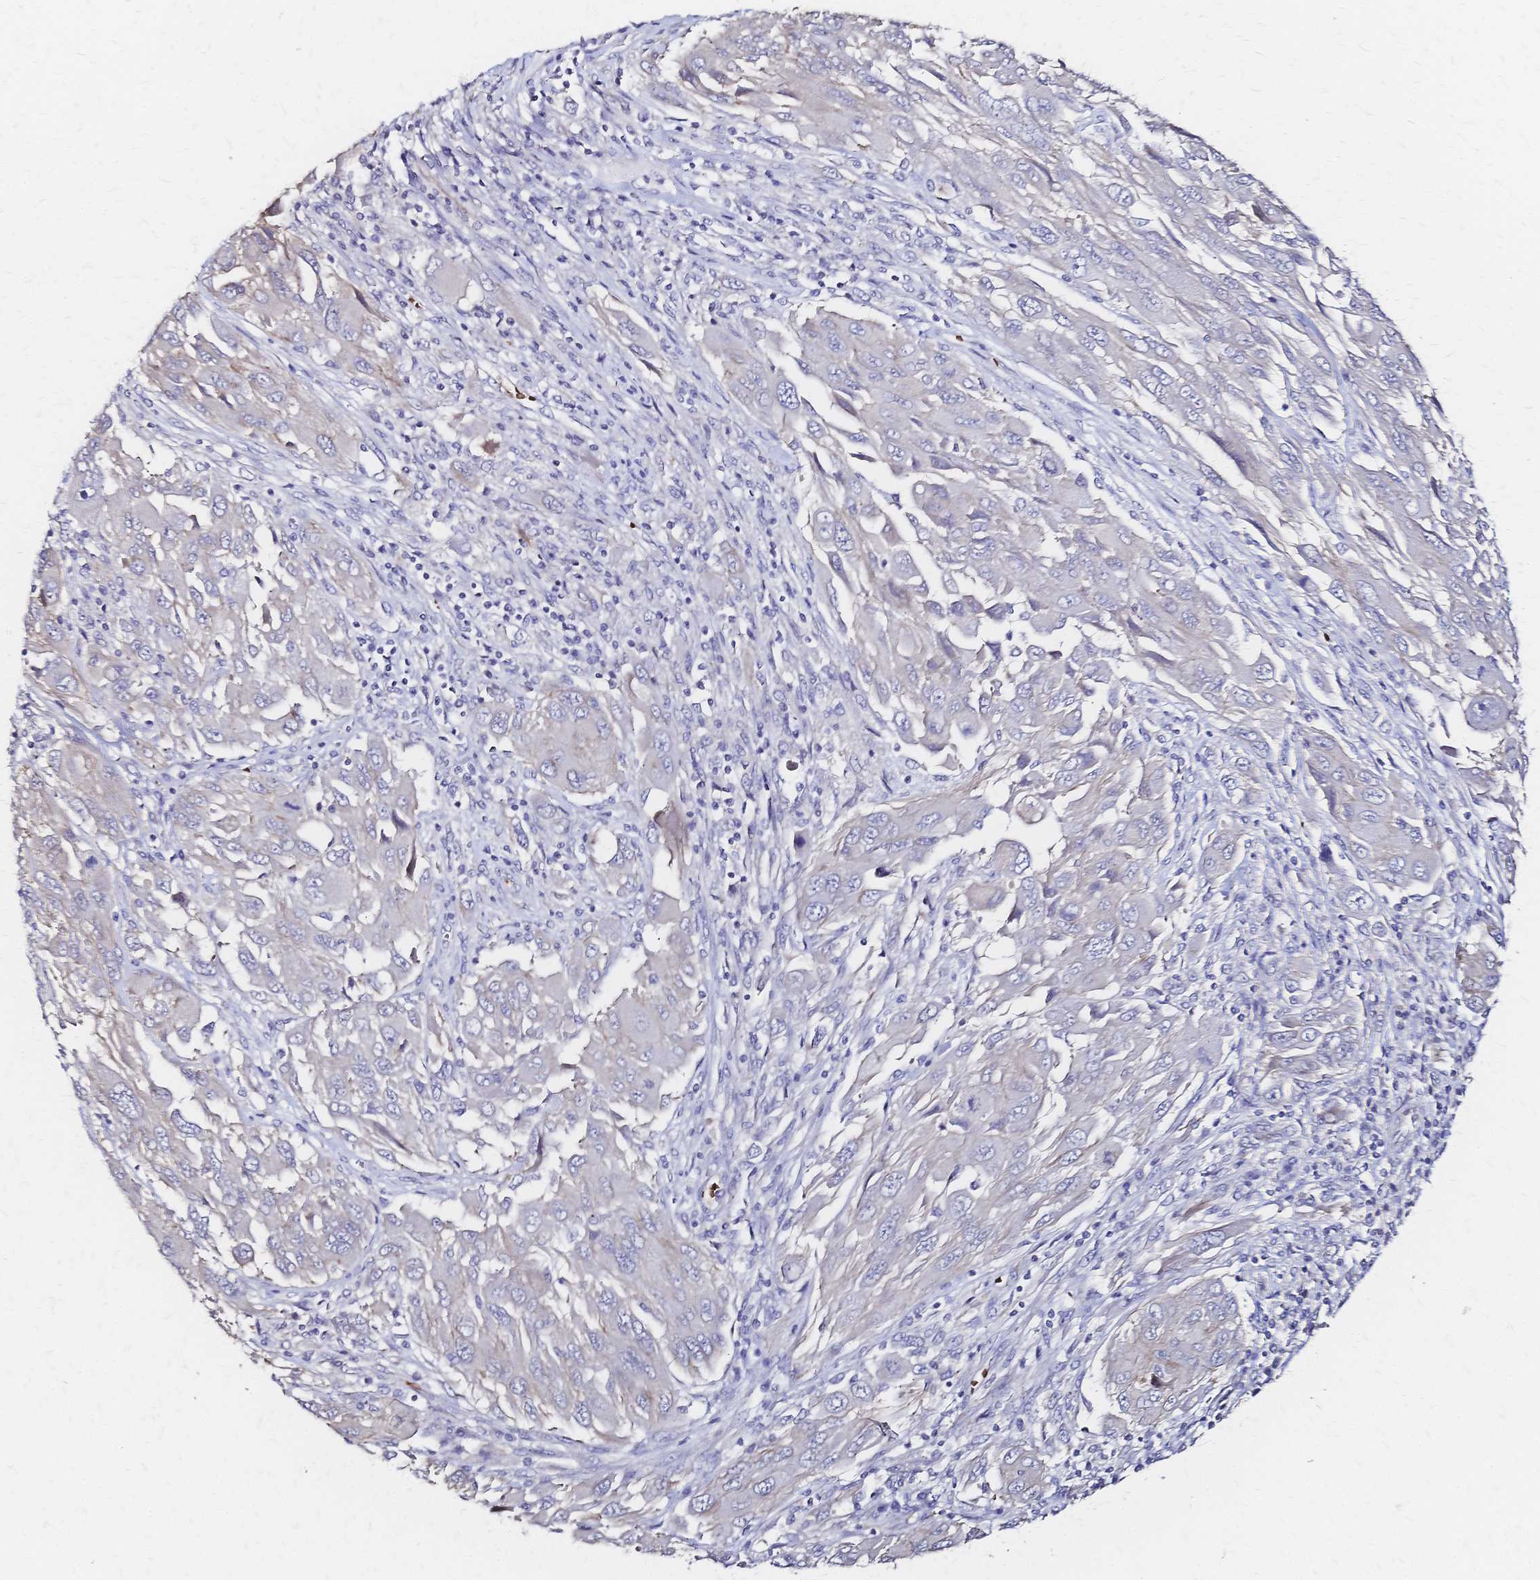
{"staining": {"intensity": "negative", "quantity": "none", "location": "none"}, "tissue": "melanoma", "cell_type": "Tumor cells", "image_type": "cancer", "snomed": [{"axis": "morphology", "description": "Malignant melanoma, NOS"}, {"axis": "topography", "description": "Skin"}], "caption": "The micrograph shows no staining of tumor cells in melanoma.", "gene": "SLC5A1", "patient": {"sex": "female", "age": 91}}